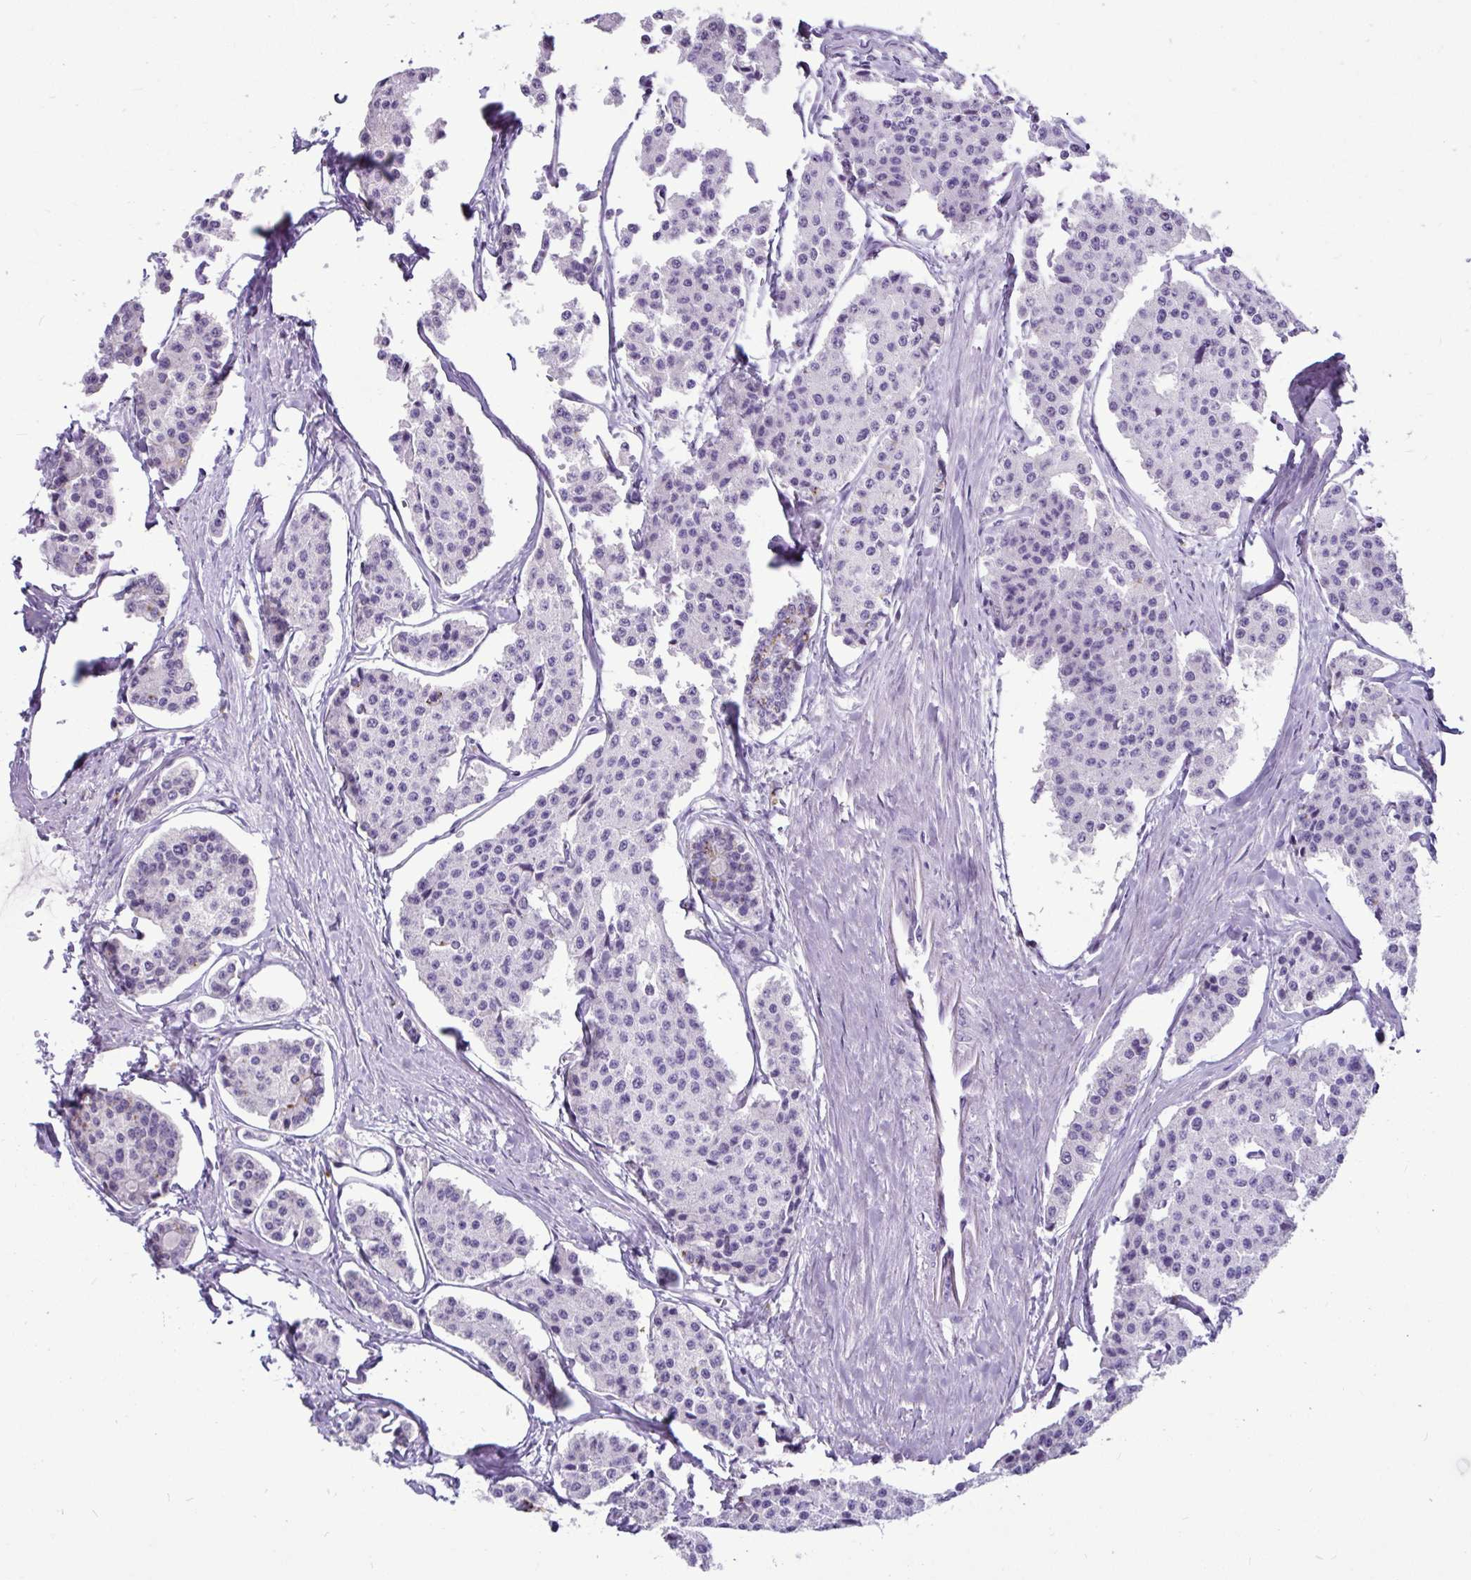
{"staining": {"intensity": "negative", "quantity": "none", "location": "none"}, "tissue": "carcinoid", "cell_type": "Tumor cells", "image_type": "cancer", "snomed": [{"axis": "morphology", "description": "Carcinoid, malignant, NOS"}, {"axis": "topography", "description": "Small intestine"}], "caption": "Histopathology image shows no protein positivity in tumor cells of malignant carcinoid tissue.", "gene": "CTSZ", "patient": {"sex": "female", "age": 65}}